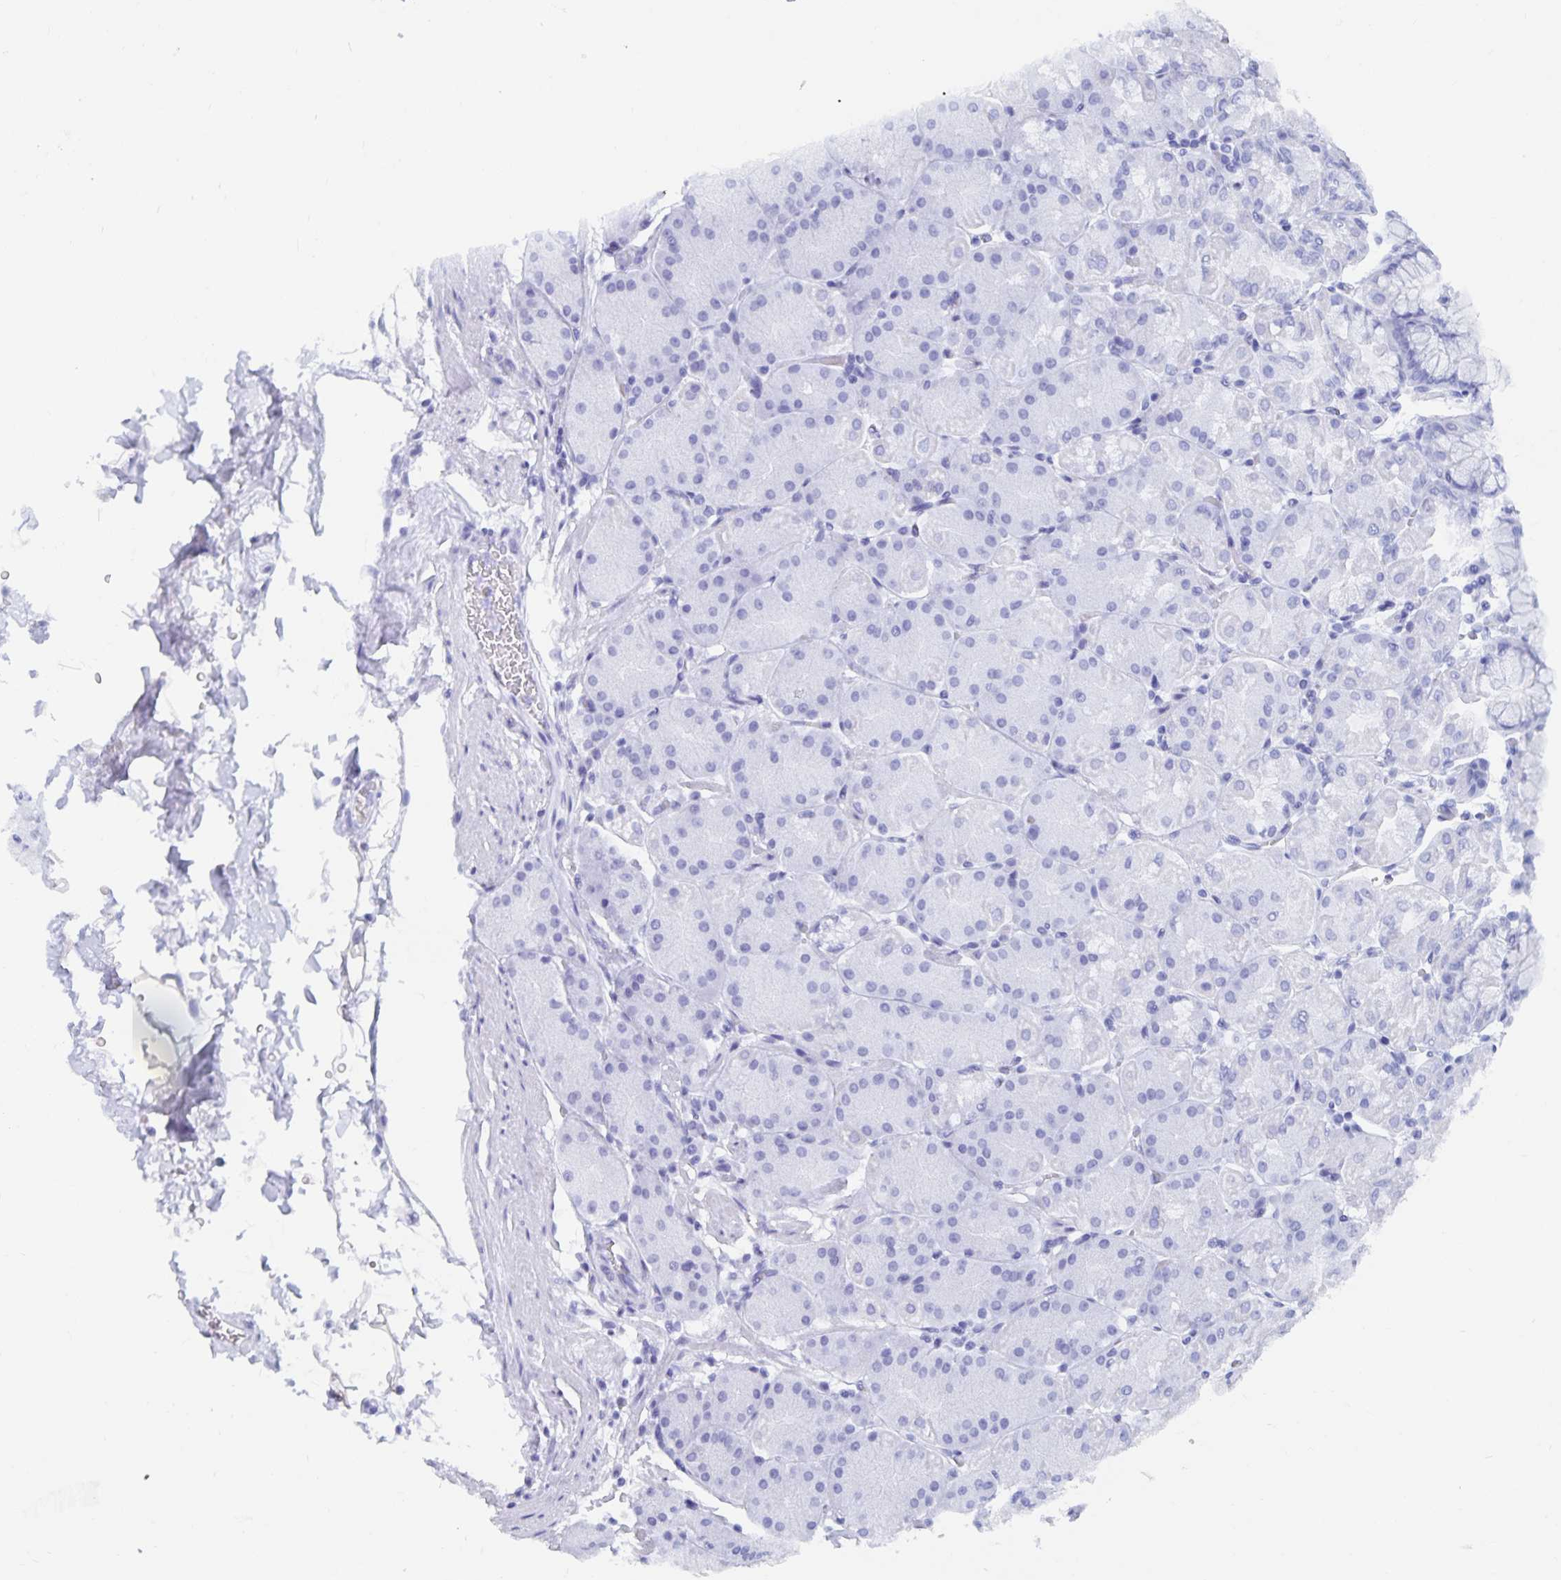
{"staining": {"intensity": "negative", "quantity": "none", "location": "none"}, "tissue": "stomach", "cell_type": "Glandular cells", "image_type": "normal", "snomed": [{"axis": "morphology", "description": "Normal tissue, NOS"}, {"axis": "topography", "description": "Stomach, upper"}, {"axis": "topography", "description": "Stomach"}], "caption": "Immunohistochemistry (IHC) photomicrograph of normal stomach: human stomach stained with DAB reveals no significant protein staining in glandular cells.", "gene": "BAG6", "patient": {"sex": "male", "age": 76}}